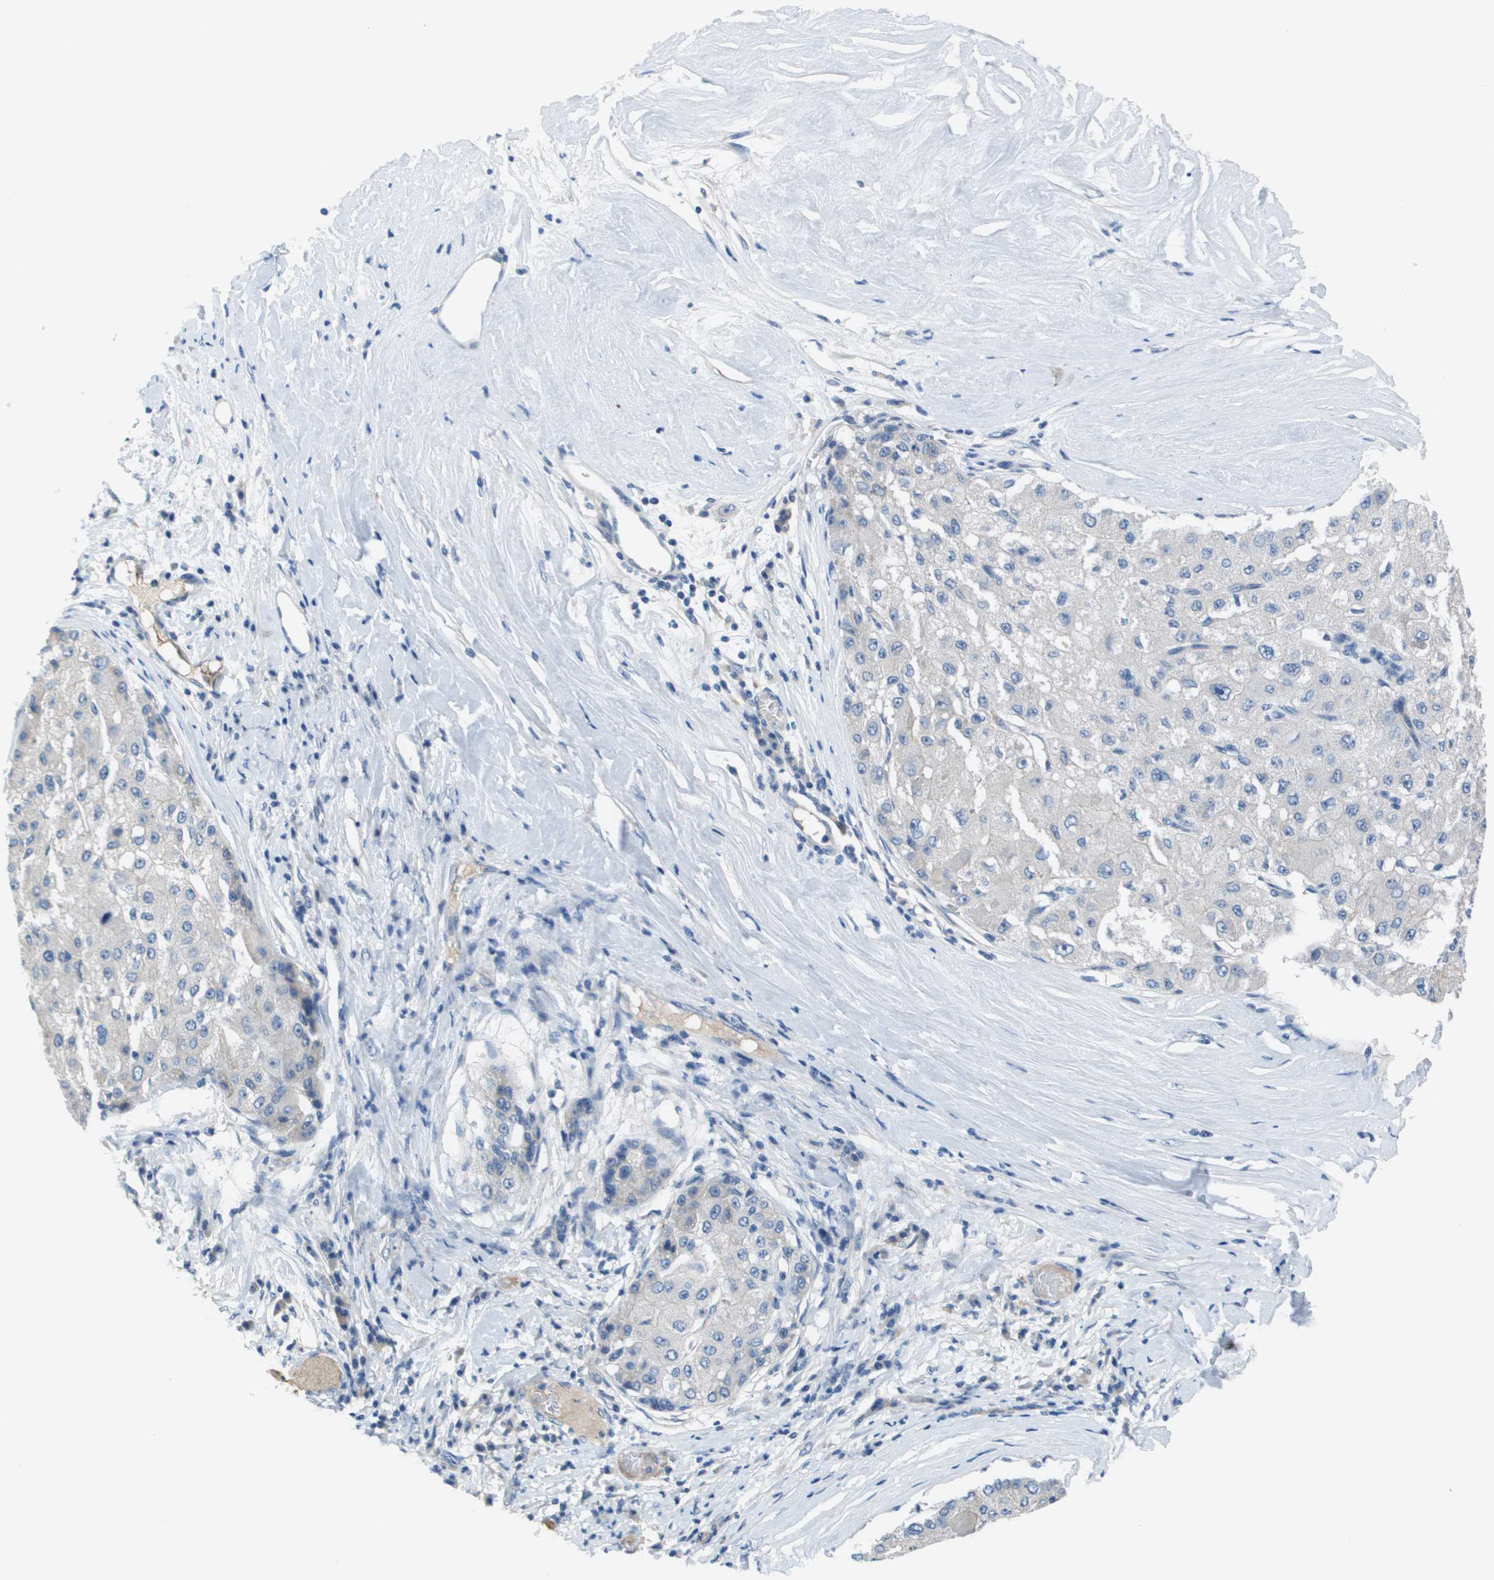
{"staining": {"intensity": "negative", "quantity": "none", "location": "none"}, "tissue": "liver cancer", "cell_type": "Tumor cells", "image_type": "cancer", "snomed": [{"axis": "morphology", "description": "Carcinoma, Hepatocellular, NOS"}, {"axis": "topography", "description": "Liver"}], "caption": "This is a micrograph of immunohistochemistry (IHC) staining of liver hepatocellular carcinoma, which shows no staining in tumor cells.", "gene": "NCS1", "patient": {"sex": "male", "age": 80}}